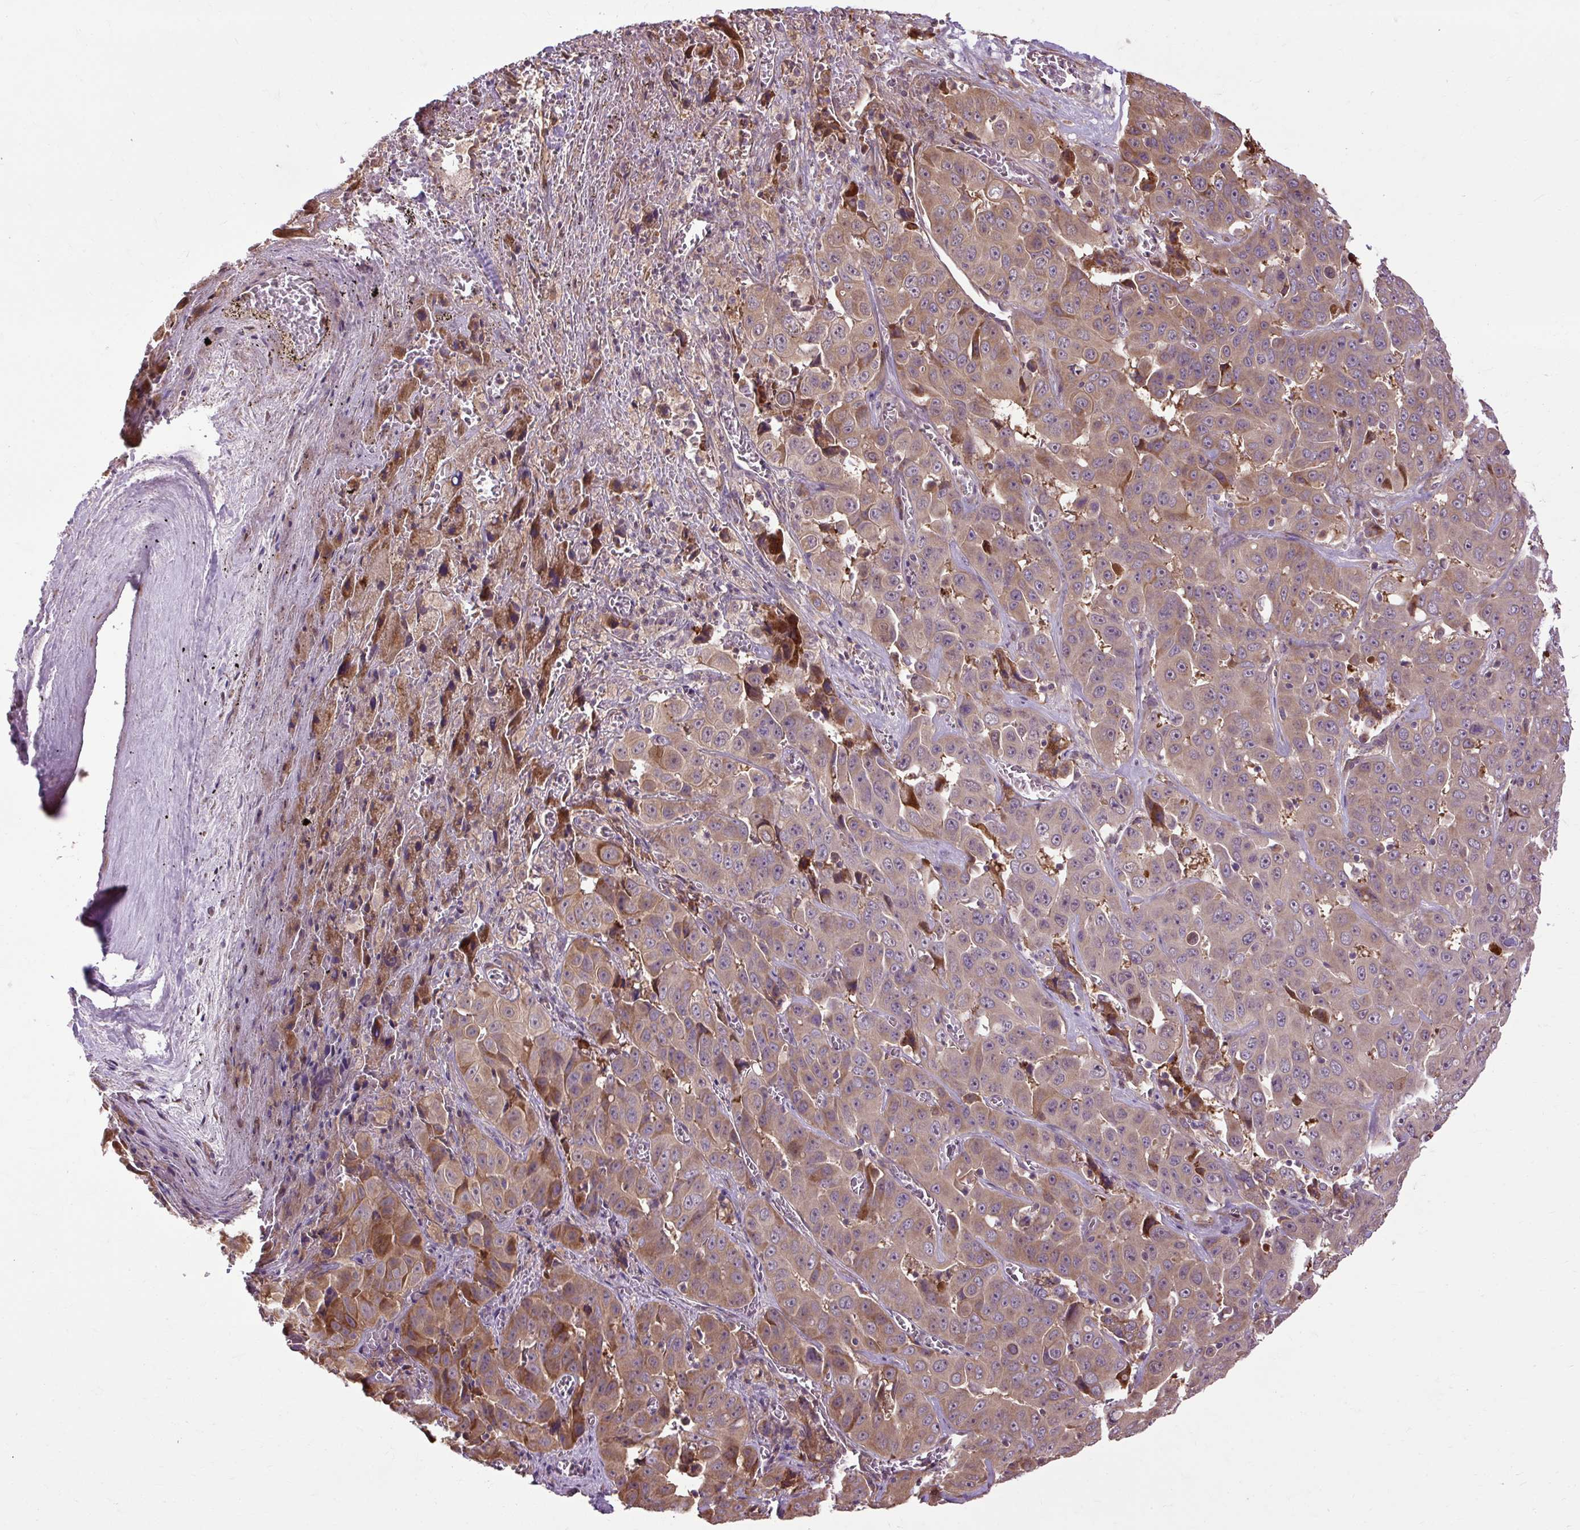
{"staining": {"intensity": "moderate", "quantity": ">75%", "location": "cytoplasmic/membranous"}, "tissue": "liver cancer", "cell_type": "Tumor cells", "image_type": "cancer", "snomed": [{"axis": "morphology", "description": "Cholangiocarcinoma"}, {"axis": "topography", "description": "Liver"}], "caption": "High-power microscopy captured an IHC image of liver cancer (cholangiocarcinoma), revealing moderate cytoplasmic/membranous staining in about >75% of tumor cells.", "gene": "FLRT1", "patient": {"sex": "female", "age": 52}}